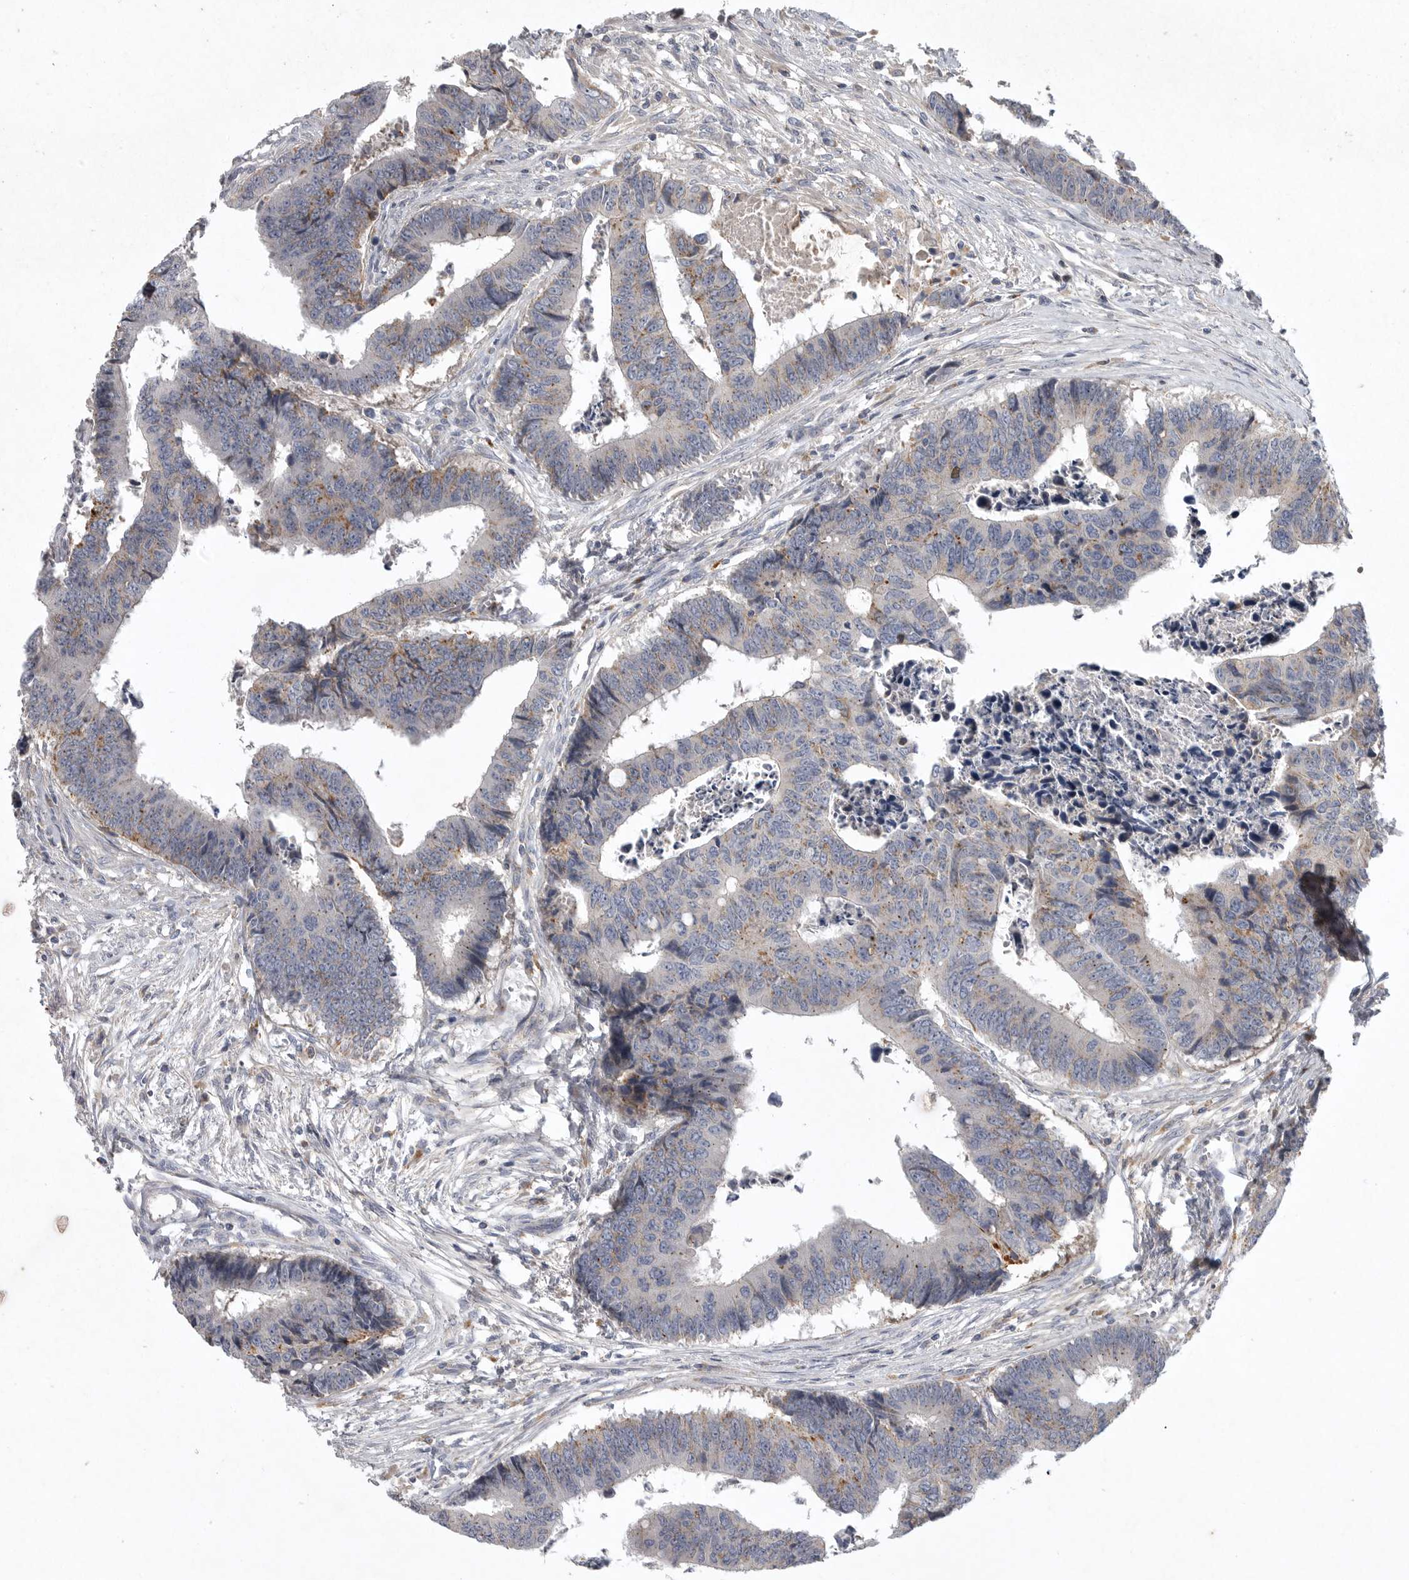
{"staining": {"intensity": "moderate", "quantity": "<25%", "location": "cytoplasmic/membranous"}, "tissue": "colorectal cancer", "cell_type": "Tumor cells", "image_type": "cancer", "snomed": [{"axis": "morphology", "description": "Adenocarcinoma, NOS"}, {"axis": "topography", "description": "Rectum"}], "caption": "Colorectal cancer tissue shows moderate cytoplasmic/membranous expression in about <25% of tumor cells, visualized by immunohistochemistry.", "gene": "LAMTOR3", "patient": {"sex": "male", "age": 84}}